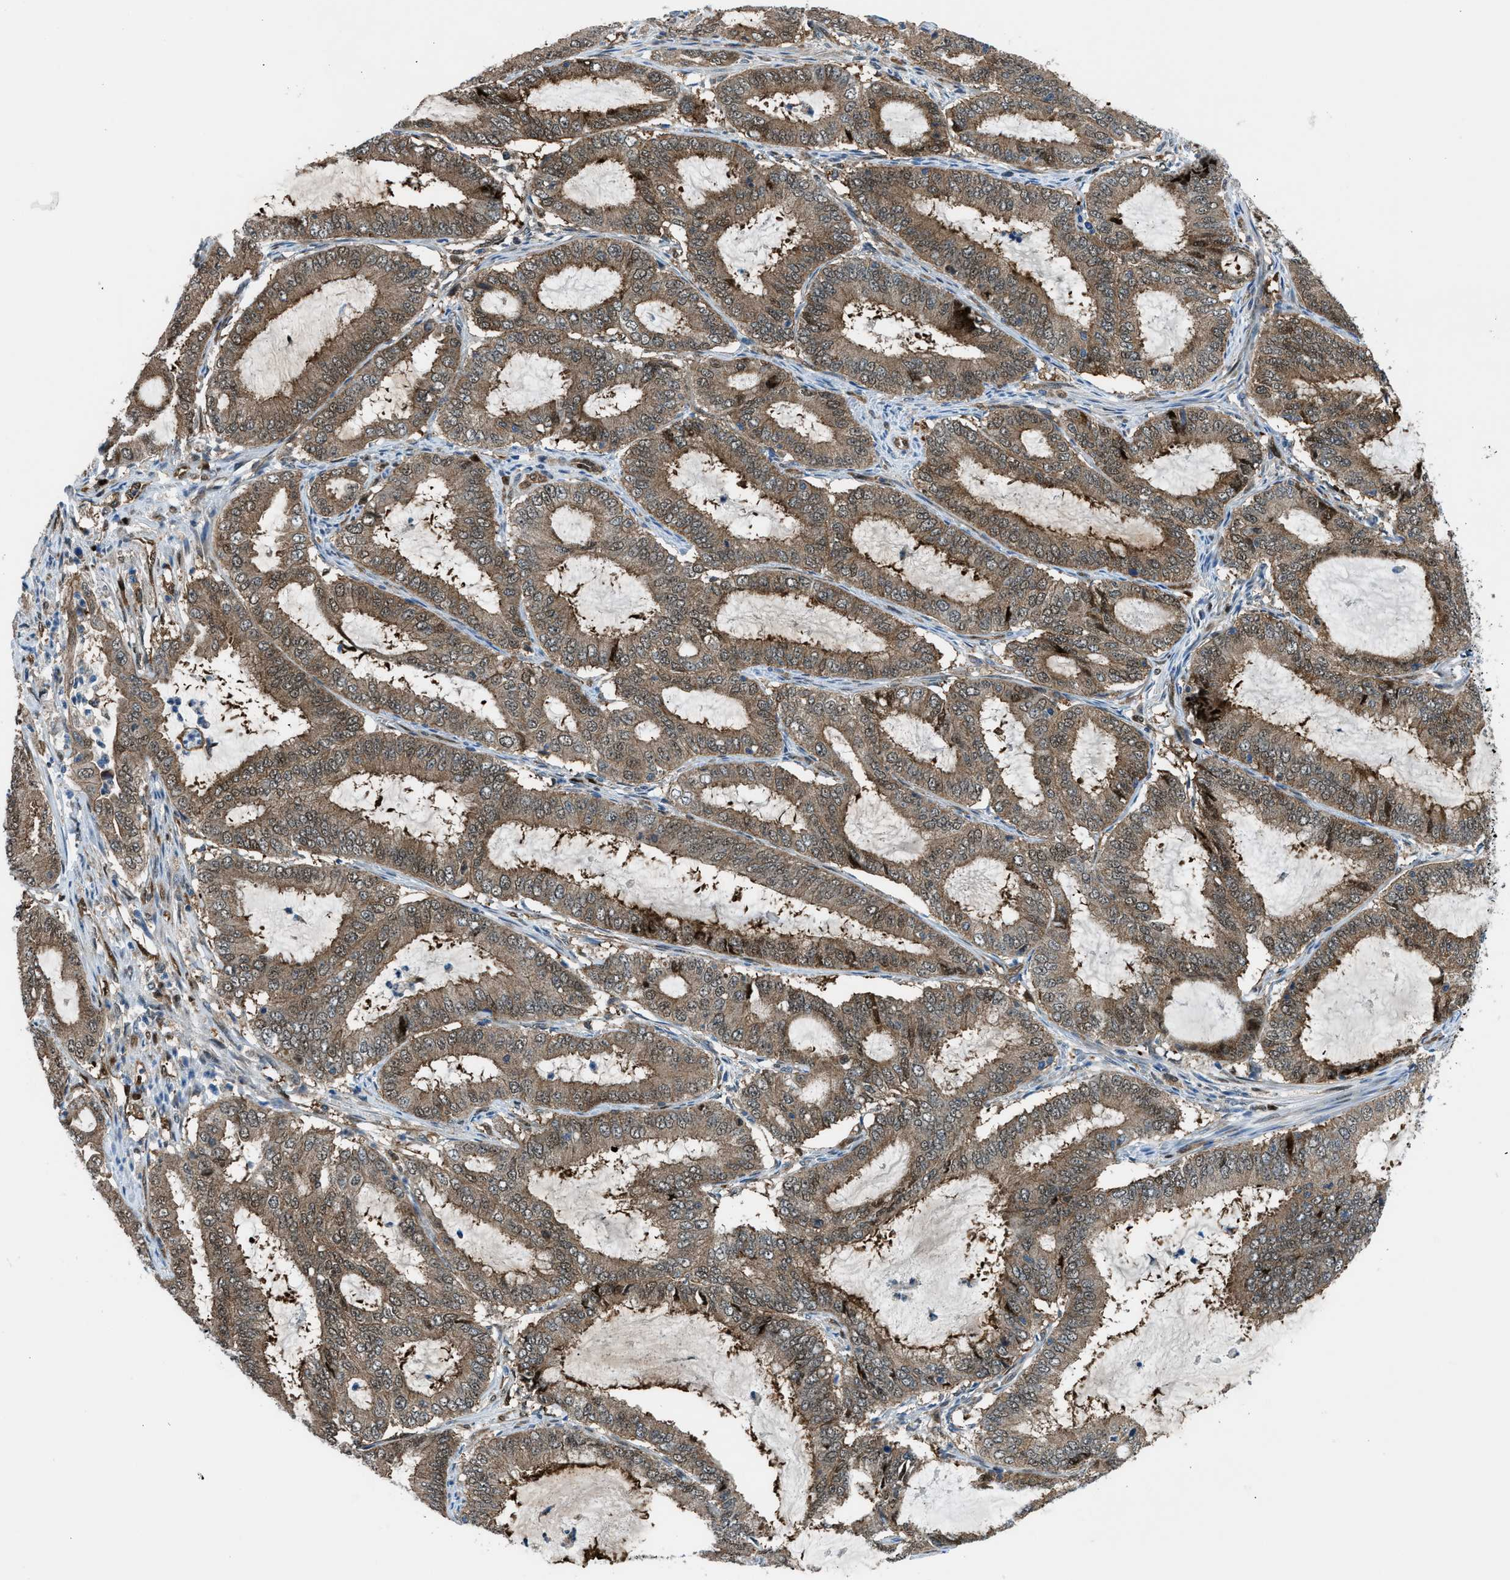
{"staining": {"intensity": "moderate", "quantity": ">75%", "location": "cytoplasmic/membranous,nuclear"}, "tissue": "endometrial cancer", "cell_type": "Tumor cells", "image_type": "cancer", "snomed": [{"axis": "morphology", "description": "Adenocarcinoma, NOS"}, {"axis": "topography", "description": "Endometrium"}], "caption": "An image showing moderate cytoplasmic/membranous and nuclear positivity in approximately >75% of tumor cells in adenocarcinoma (endometrial), as visualized by brown immunohistochemical staining.", "gene": "YWHAE", "patient": {"sex": "female", "age": 70}}